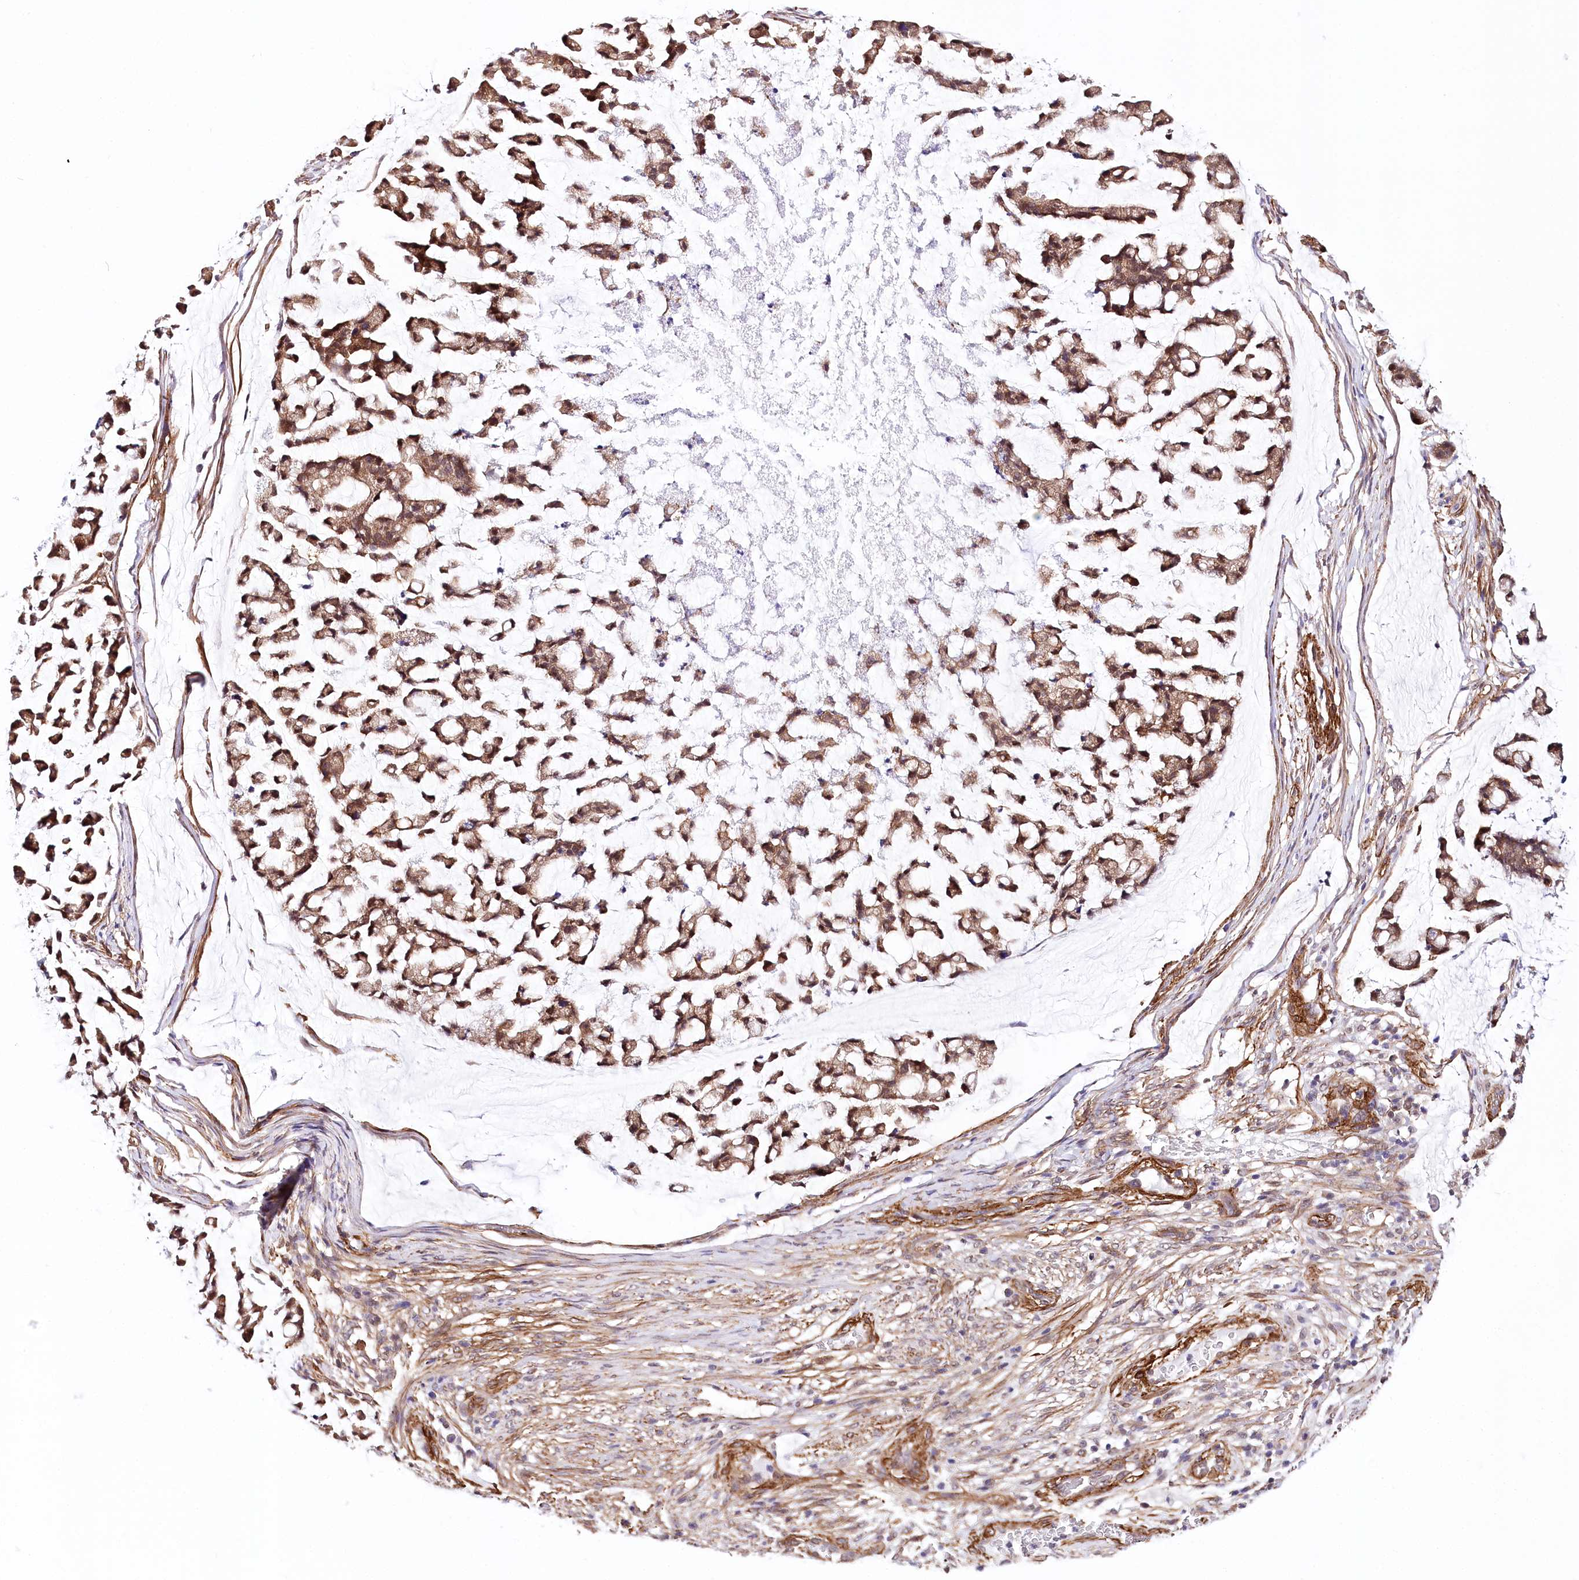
{"staining": {"intensity": "moderate", "quantity": ">75%", "location": "cytoplasmic/membranous,nuclear"}, "tissue": "stomach cancer", "cell_type": "Tumor cells", "image_type": "cancer", "snomed": [{"axis": "morphology", "description": "Adenocarcinoma, NOS"}, {"axis": "topography", "description": "Stomach, lower"}], "caption": "Moderate cytoplasmic/membranous and nuclear staining for a protein is present in about >75% of tumor cells of stomach cancer using immunohistochemistry.", "gene": "PPP2R5B", "patient": {"sex": "male", "age": 67}}